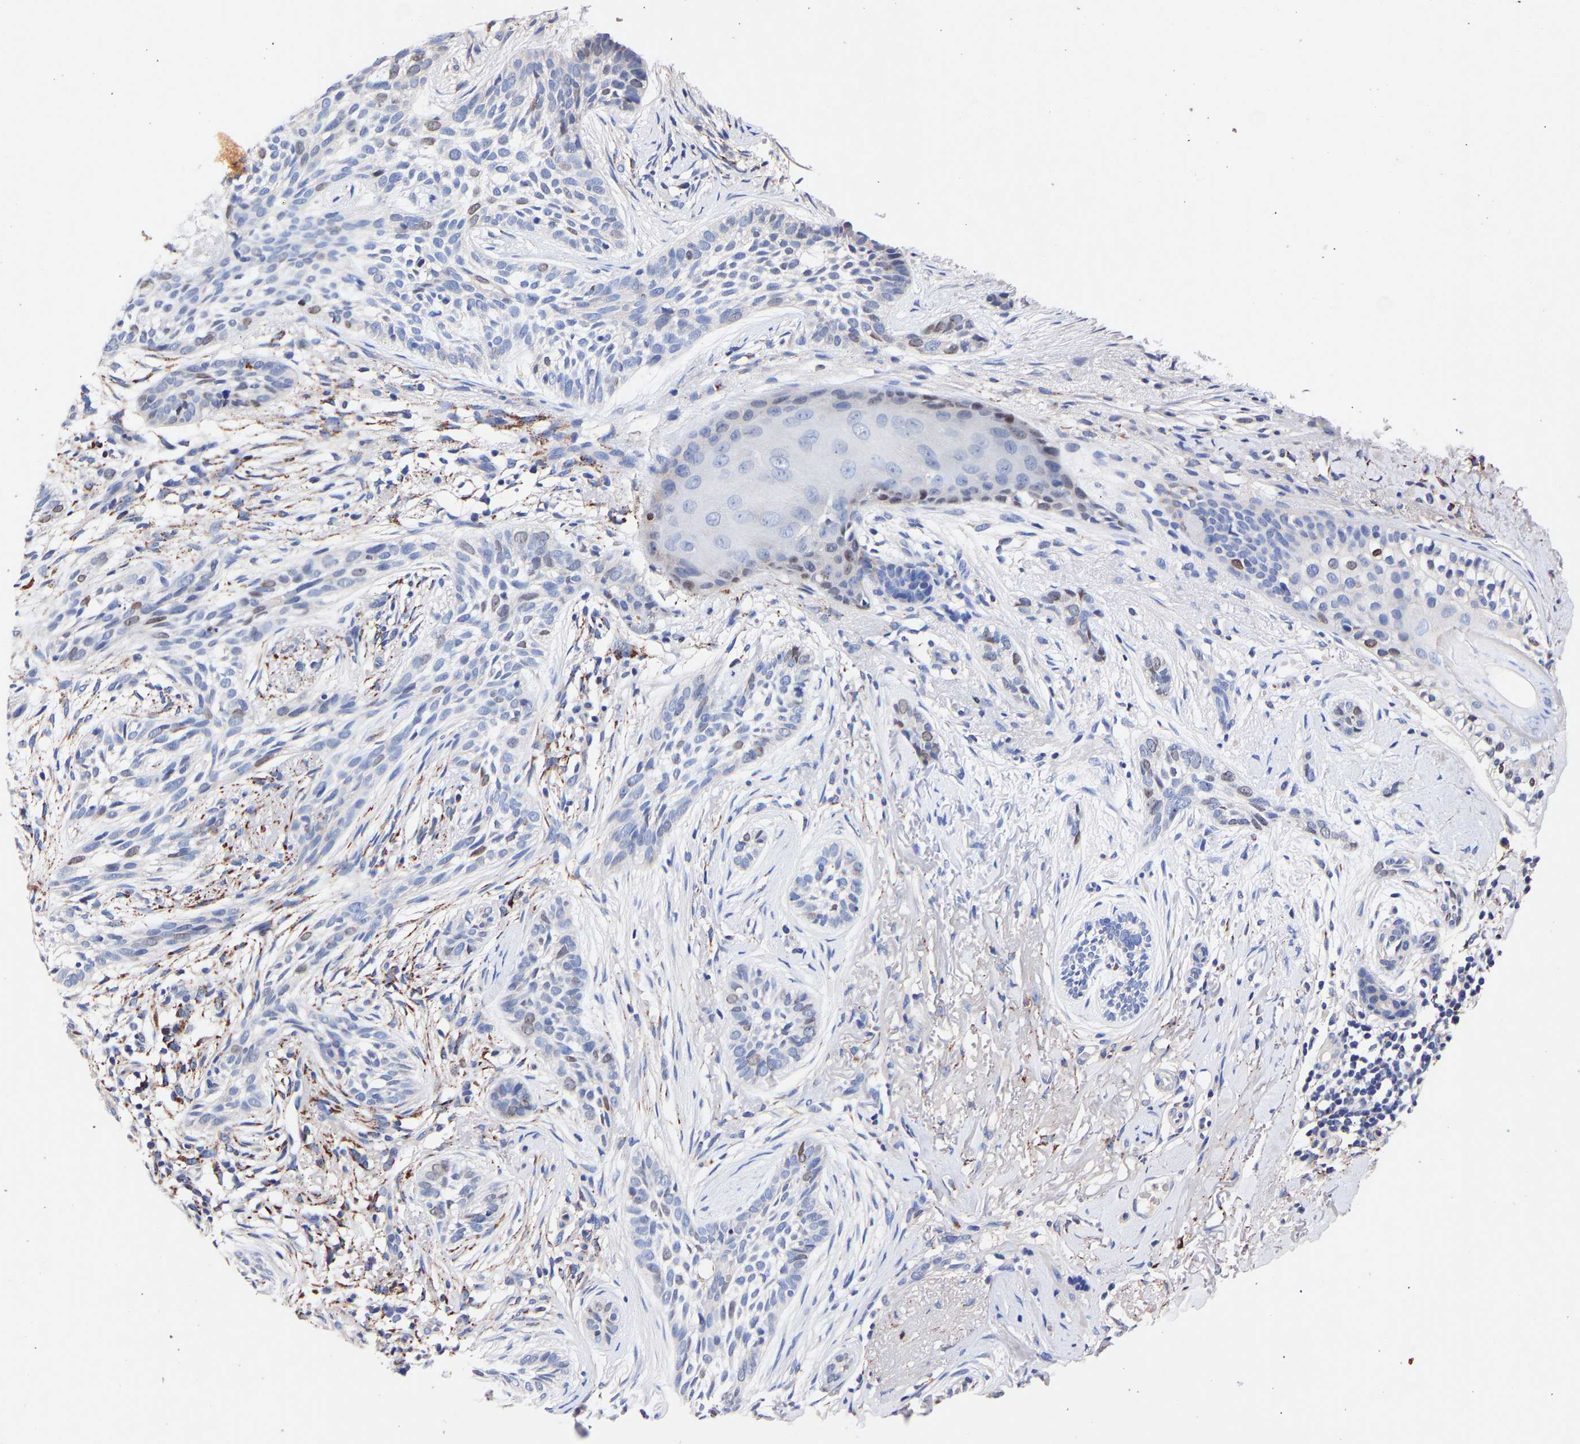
{"staining": {"intensity": "weak", "quantity": "<25%", "location": "nuclear"}, "tissue": "skin cancer", "cell_type": "Tumor cells", "image_type": "cancer", "snomed": [{"axis": "morphology", "description": "Basal cell carcinoma"}, {"axis": "topography", "description": "Skin"}], "caption": "Tumor cells are negative for protein expression in human basal cell carcinoma (skin). Brightfield microscopy of immunohistochemistry (IHC) stained with DAB (3,3'-diaminobenzidine) (brown) and hematoxylin (blue), captured at high magnification.", "gene": "SEM1", "patient": {"sex": "female", "age": 88}}